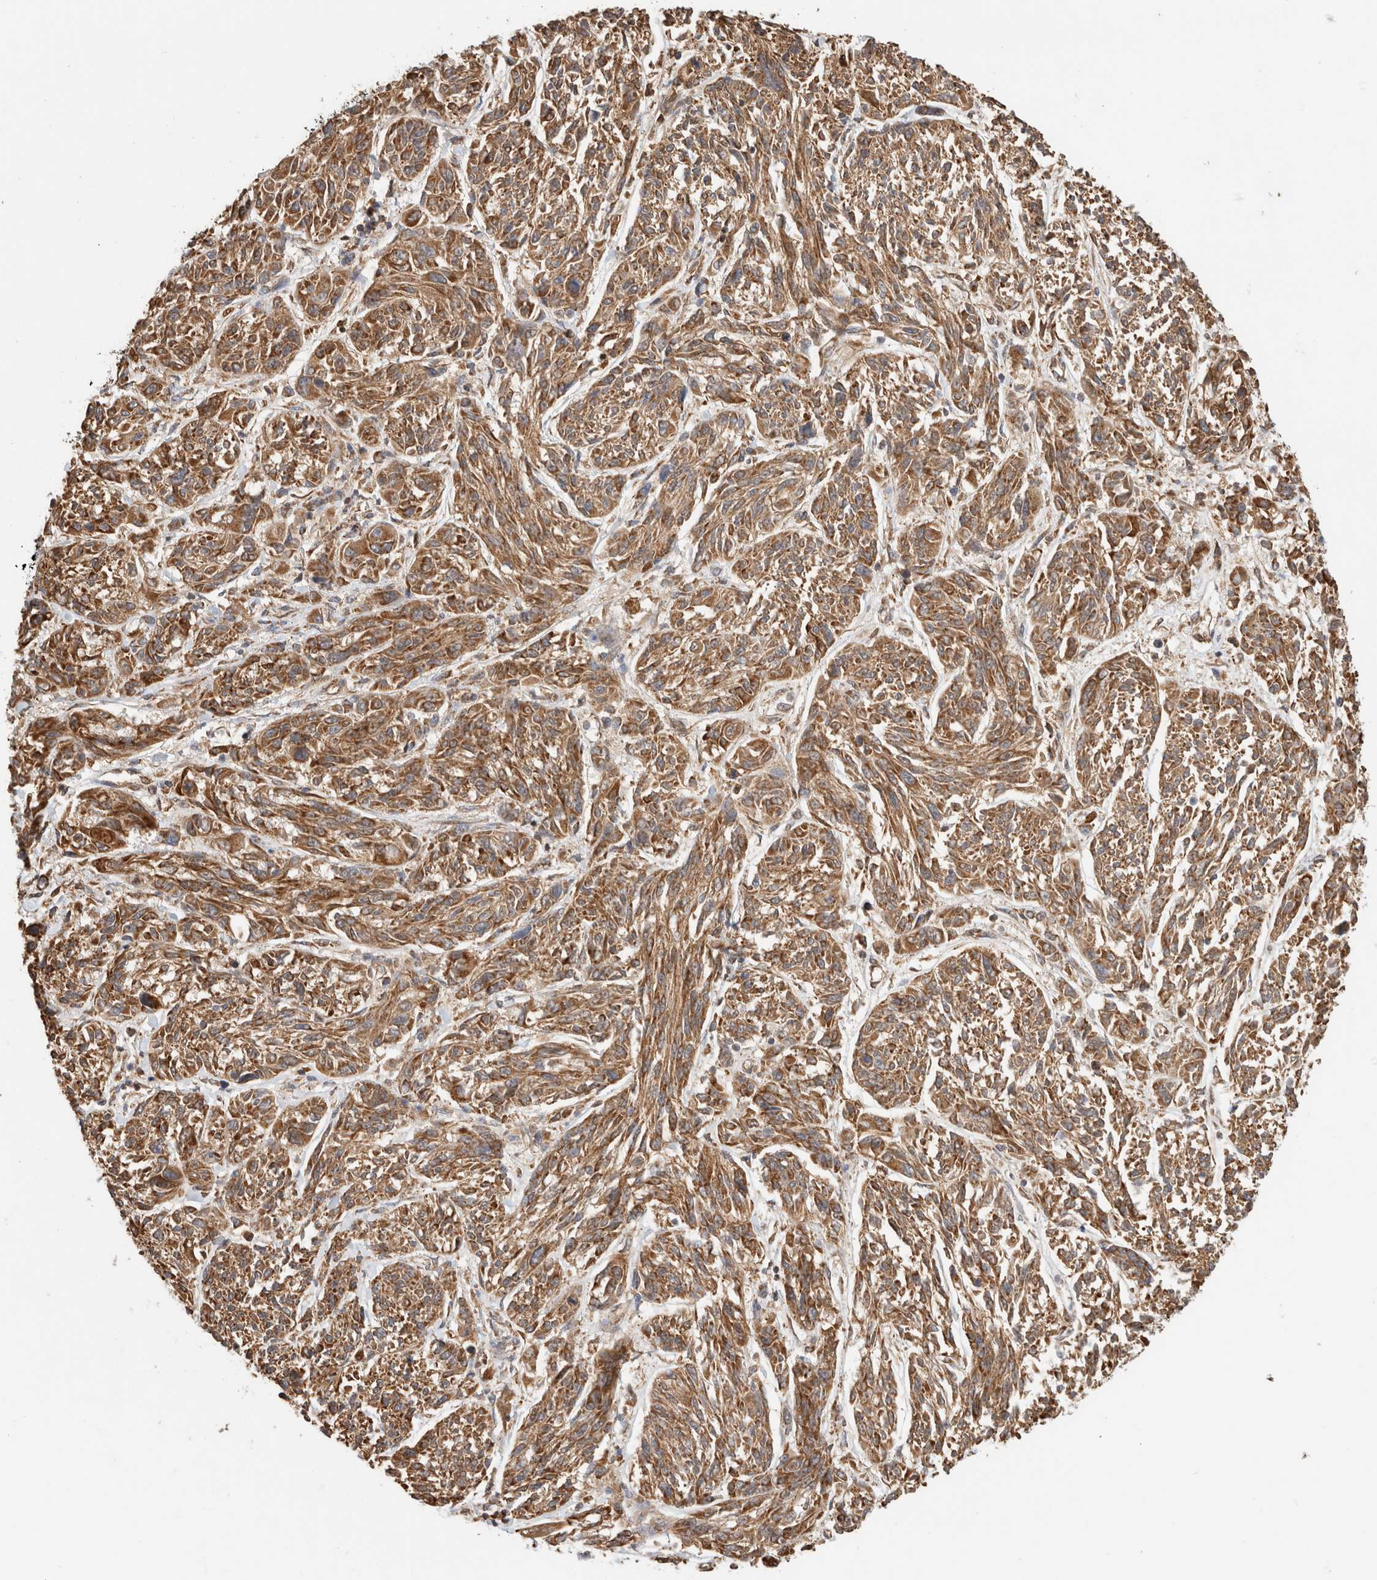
{"staining": {"intensity": "moderate", "quantity": ">75%", "location": "cytoplasmic/membranous"}, "tissue": "melanoma", "cell_type": "Tumor cells", "image_type": "cancer", "snomed": [{"axis": "morphology", "description": "Malignant melanoma, NOS"}, {"axis": "topography", "description": "Skin"}], "caption": "A brown stain labels moderate cytoplasmic/membranous staining of a protein in human malignant melanoma tumor cells.", "gene": "C1QBP", "patient": {"sex": "male", "age": 53}}